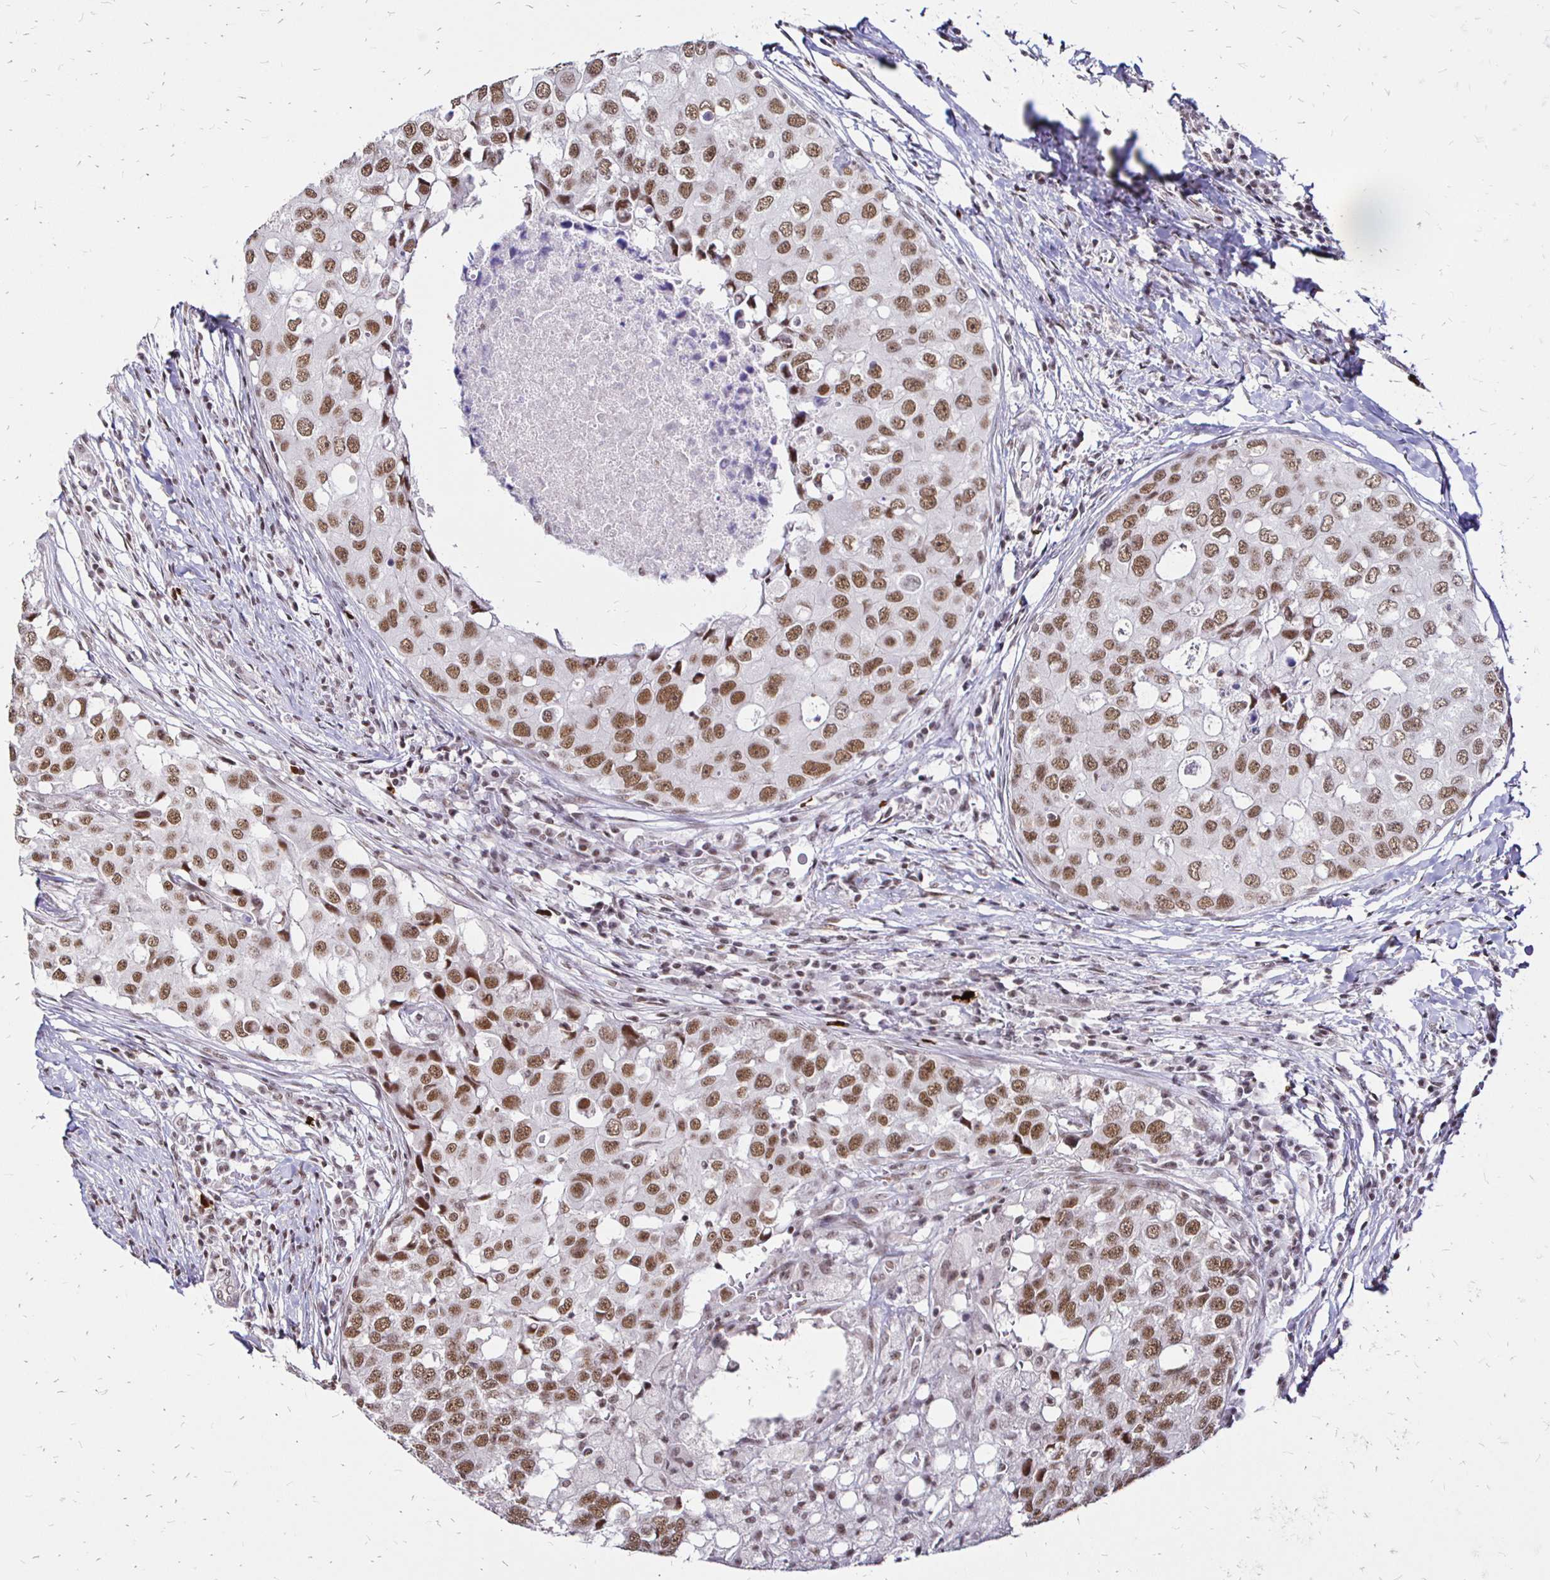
{"staining": {"intensity": "moderate", "quantity": ">75%", "location": "nuclear"}, "tissue": "breast cancer", "cell_type": "Tumor cells", "image_type": "cancer", "snomed": [{"axis": "morphology", "description": "Duct carcinoma"}, {"axis": "topography", "description": "Breast"}], "caption": "Protein expression analysis of human breast cancer (infiltrating ductal carcinoma) reveals moderate nuclear expression in approximately >75% of tumor cells. (DAB (3,3'-diaminobenzidine) = brown stain, brightfield microscopy at high magnification).", "gene": "SIN3A", "patient": {"sex": "female", "age": 27}}